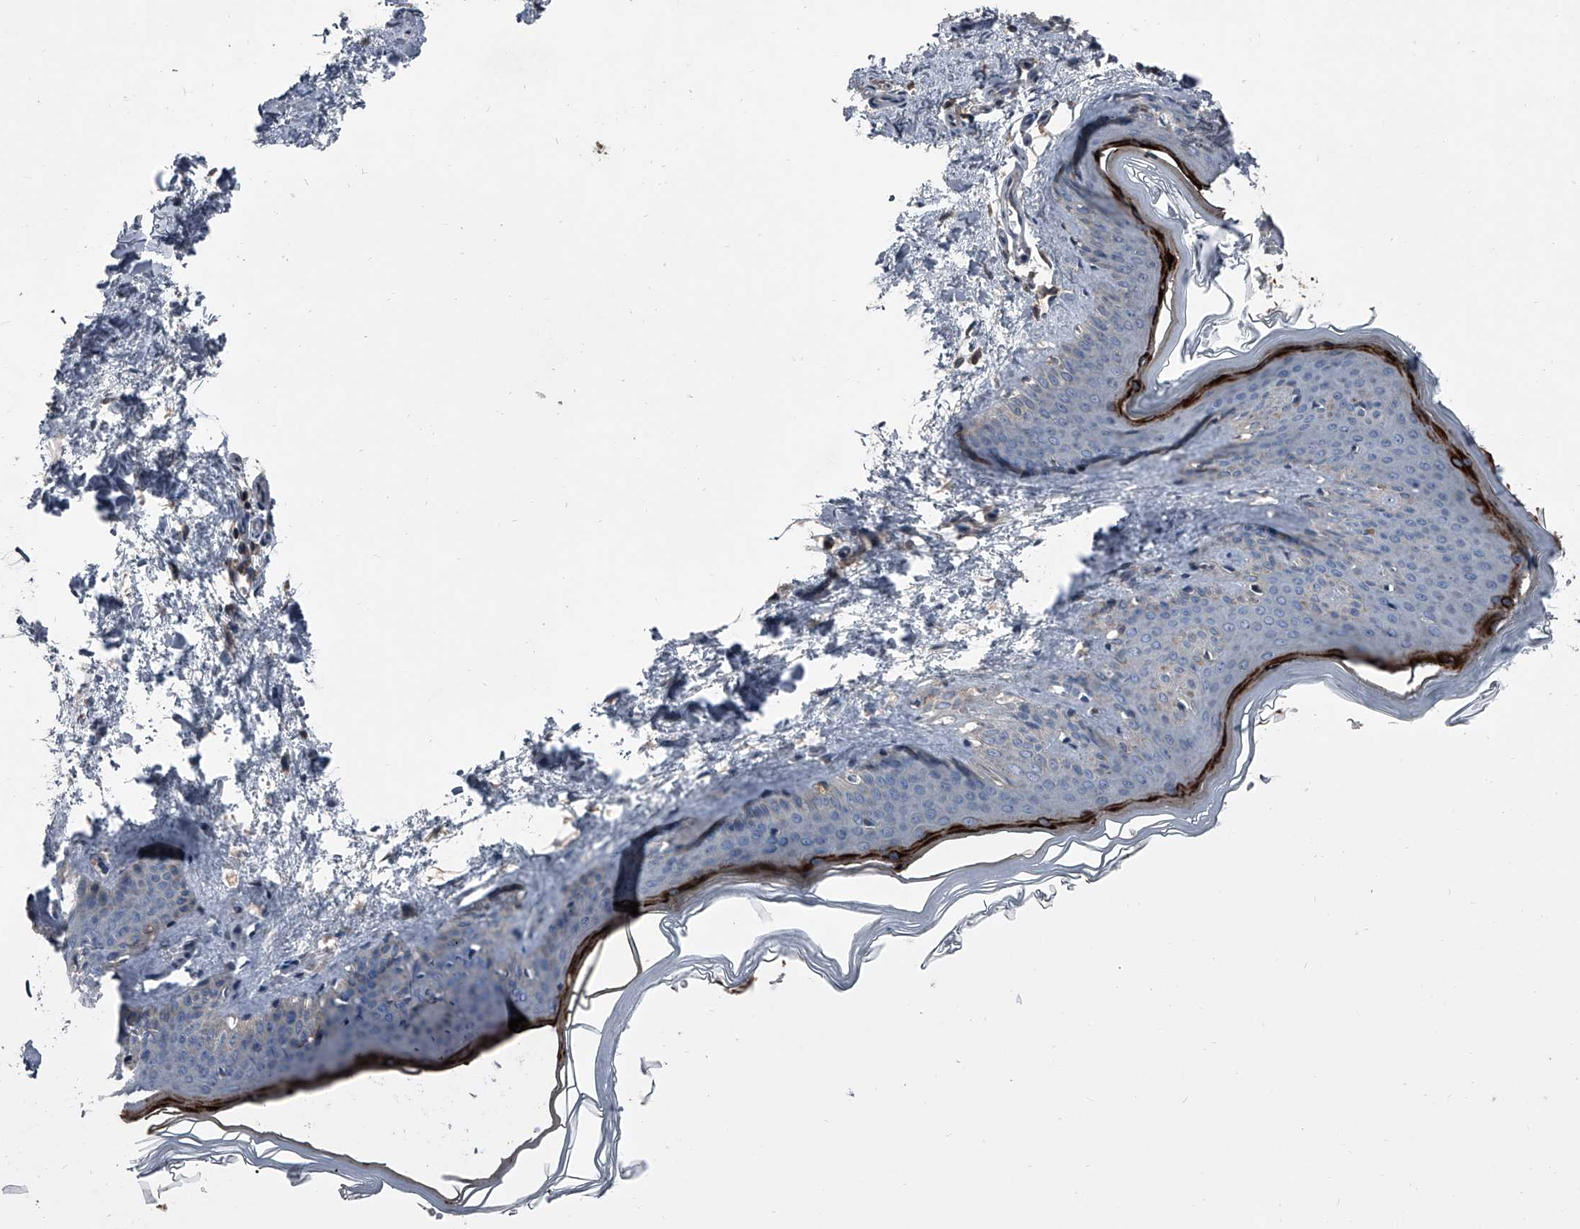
{"staining": {"intensity": "weak", "quantity": ">75%", "location": "cytoplasmic/membranous"}, "tissue": "skin", "cell_type": "Fibroblasts", "image_type": "normal", "snomed": [{"axis": "morphology", "description": "Normal tissue, NOS"}, {"axis": "topography", "description": "Skin"}], "caption": "An immunohistochemistry image of benign tissue is shown. Protein staining in brown highlights weak cytoplasmic/membranous positivity in skin within fibroblasts.", "gene": "PIP5K1A", "patient": {"sex": "female", "age": 27}}